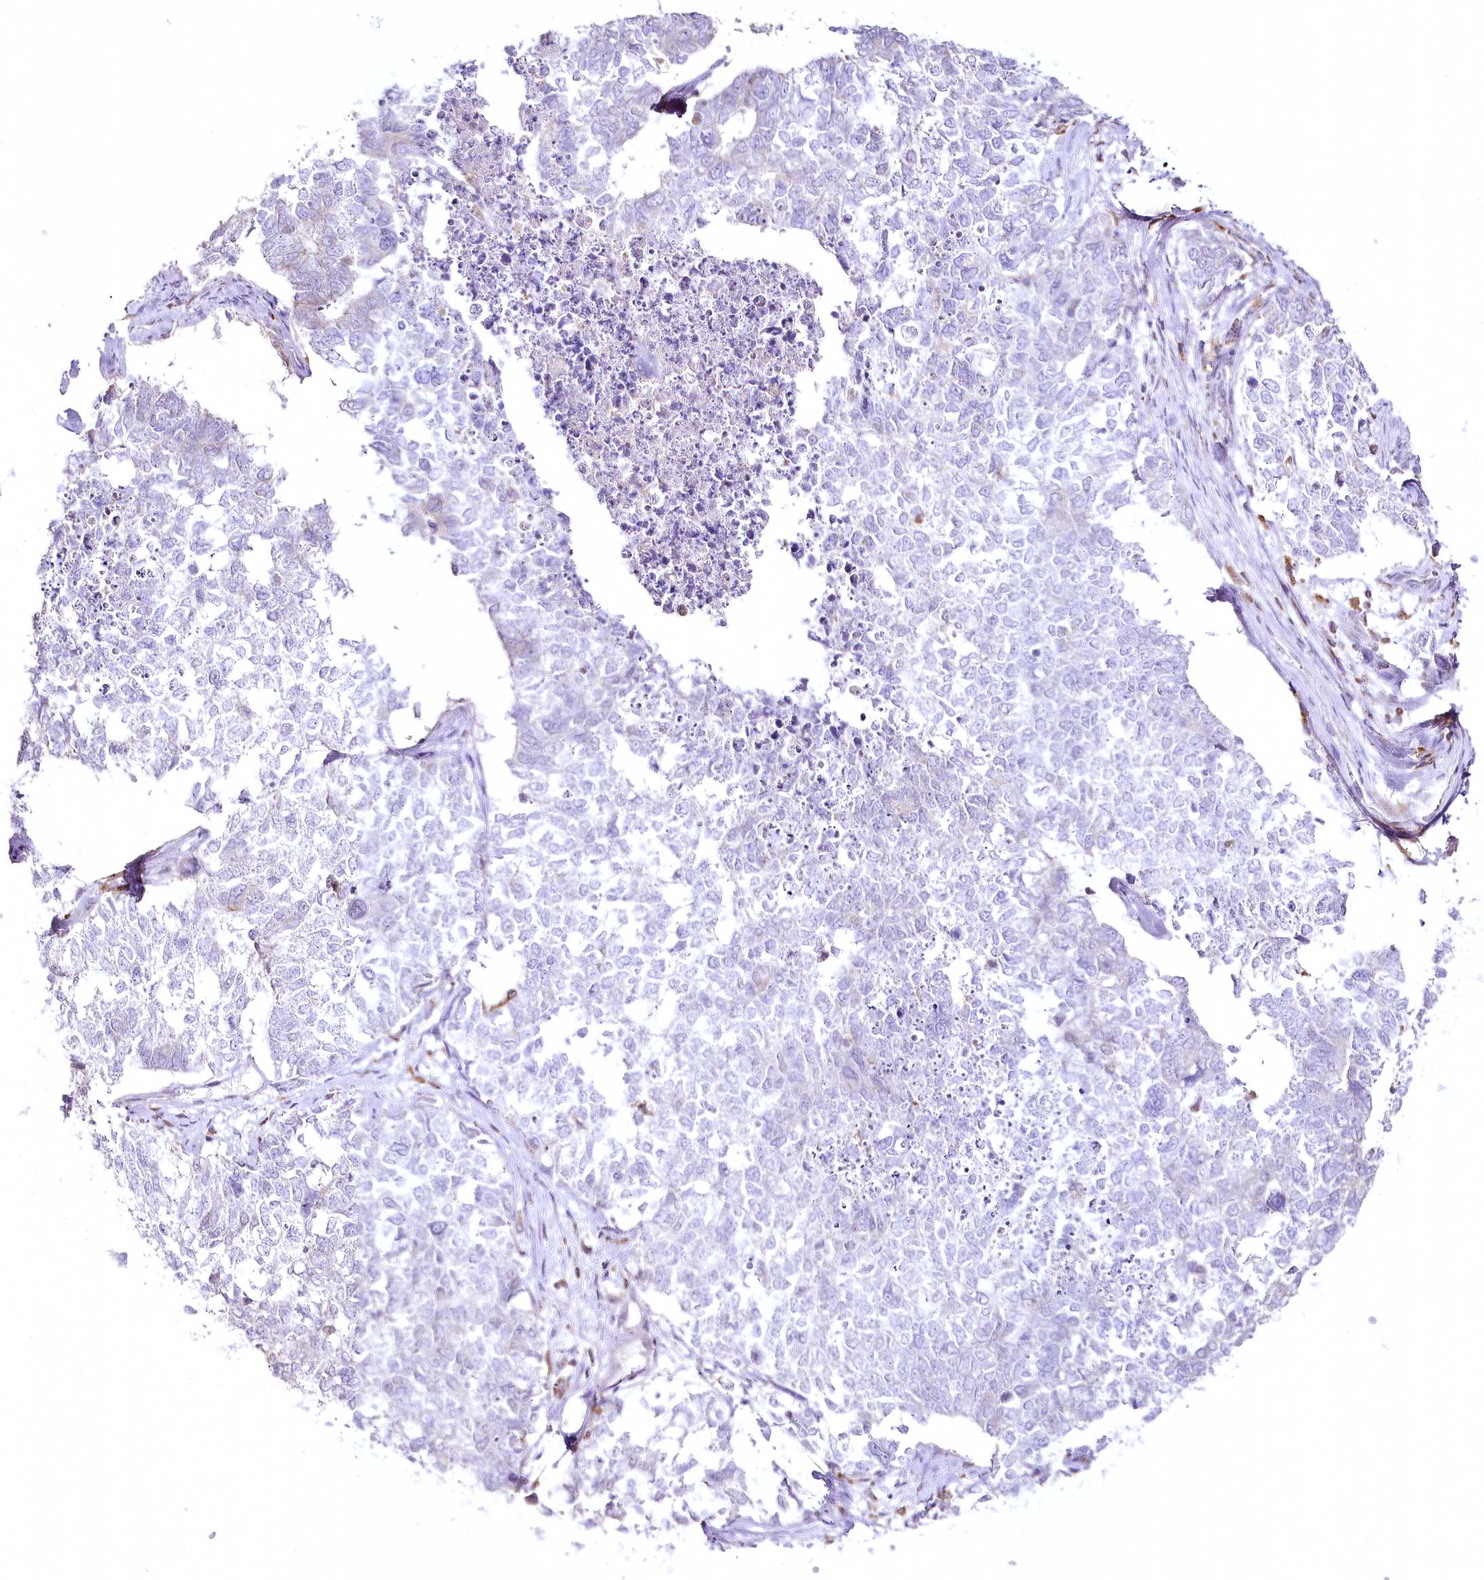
{"staining": {"intensity": "negative", "quantity": "none", "location": "none"}, "tissue": "cervical cancer", "cell_type": "Tumor cells", "image_type": "cancer", "snomed": [{"axis": "morphology", "description": "Squamous cell carcinoma, NOS"}, {"axis": "topography", "description": "Cervix"}], "caption": "The photomicrograph shows no staining of tumor cells in cervical squamous cell carcinoma.", "gene": "DOCK2", "patient": {"sex": "female", "age": 63}}